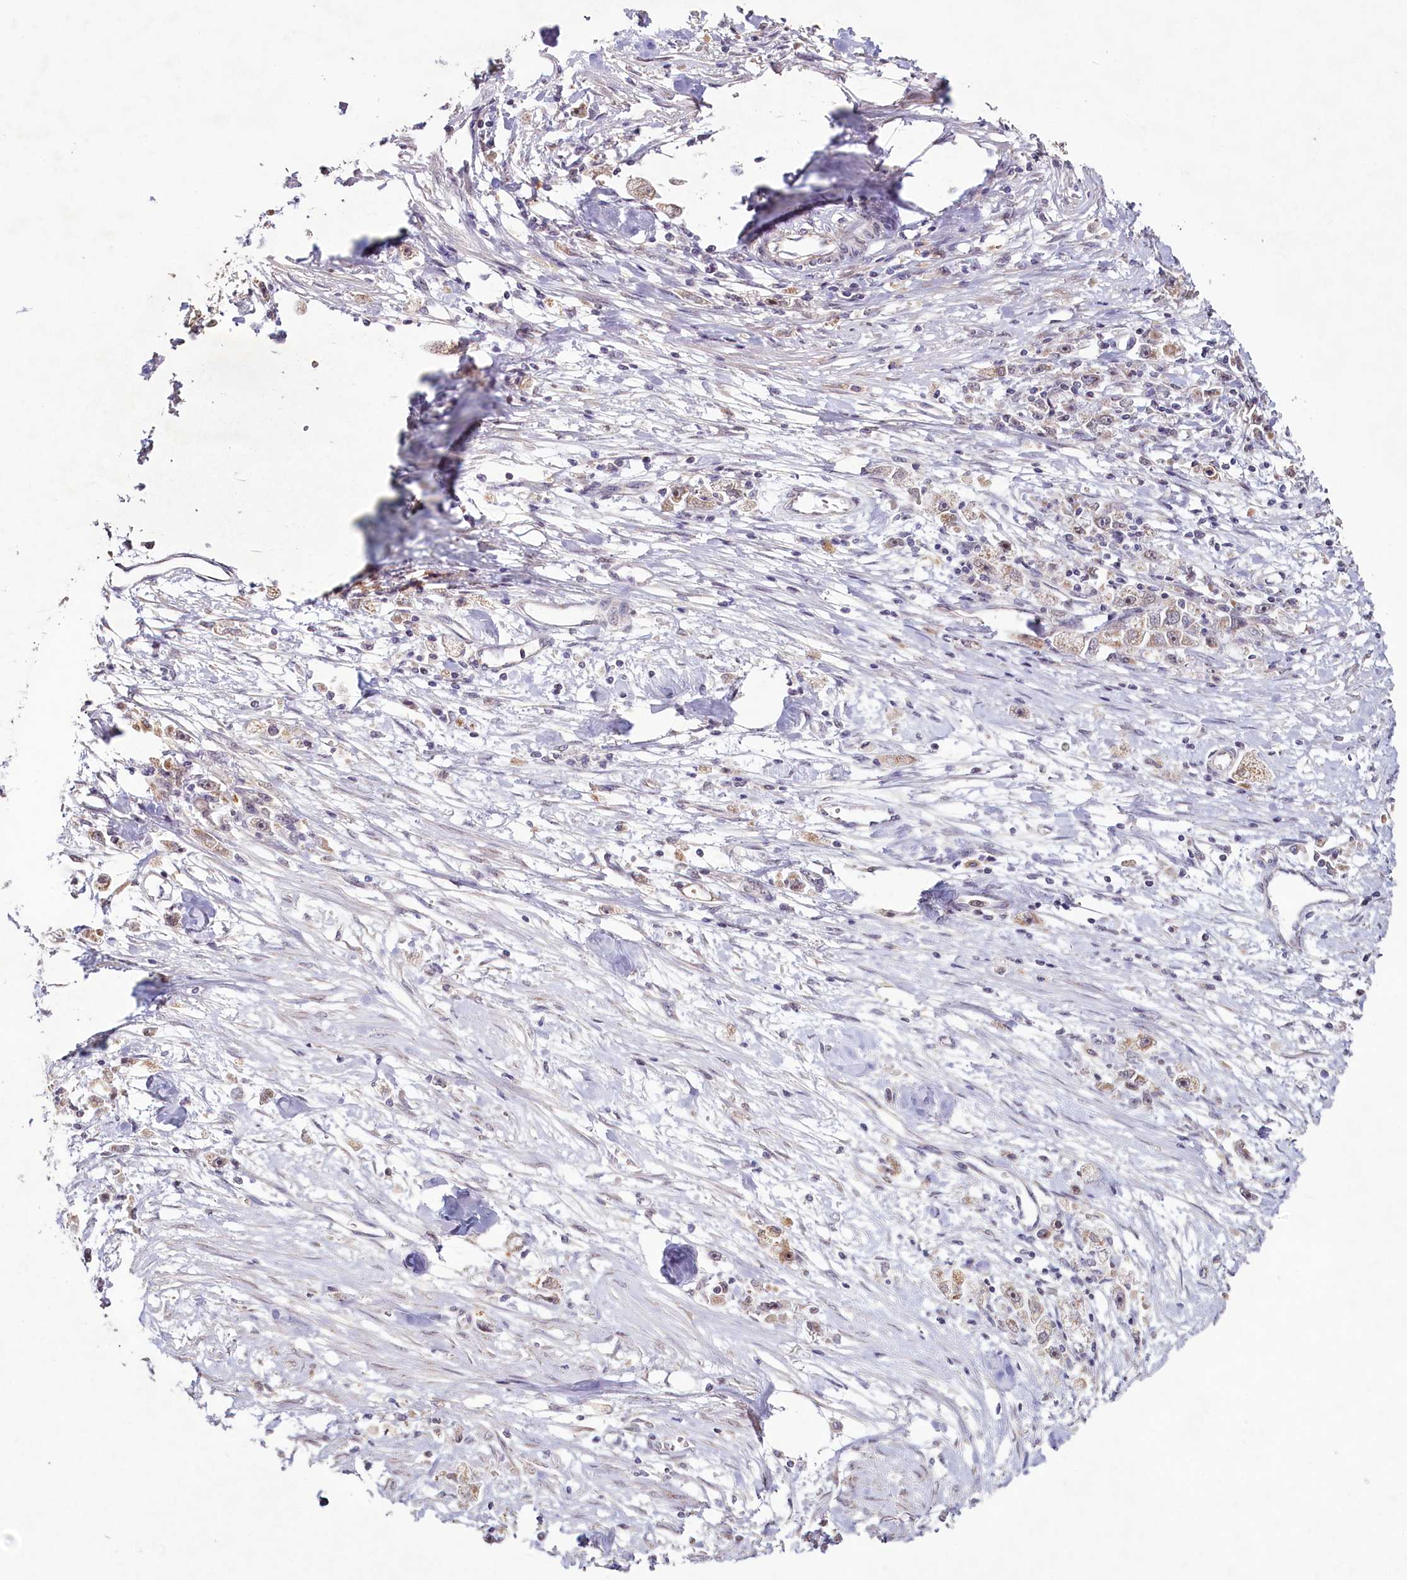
{"staining": {"intensity": "weak", "quantity": "25%-75%", "location": "cytoplasmic/membranous"}, "tissue": "stomach cancer", "cell_type": "Tumor cells", "image_type": "cancer", "snomed": [{"axis": "morphology", "description": "Adenocarcinoma, NOS"}, {"axis": "topography", "description": "Stomach"}], "caption": "Tumor cells demonstrate weak cytoplasmic/membranous expression in approximately 25%-75% of cells in stomach cancer (adenocarcinoma). (DAB IHC with brightfield microscopy, high magnification).", "gene": "PDE6D", "patient": {"sex": "female", "age": 59}}